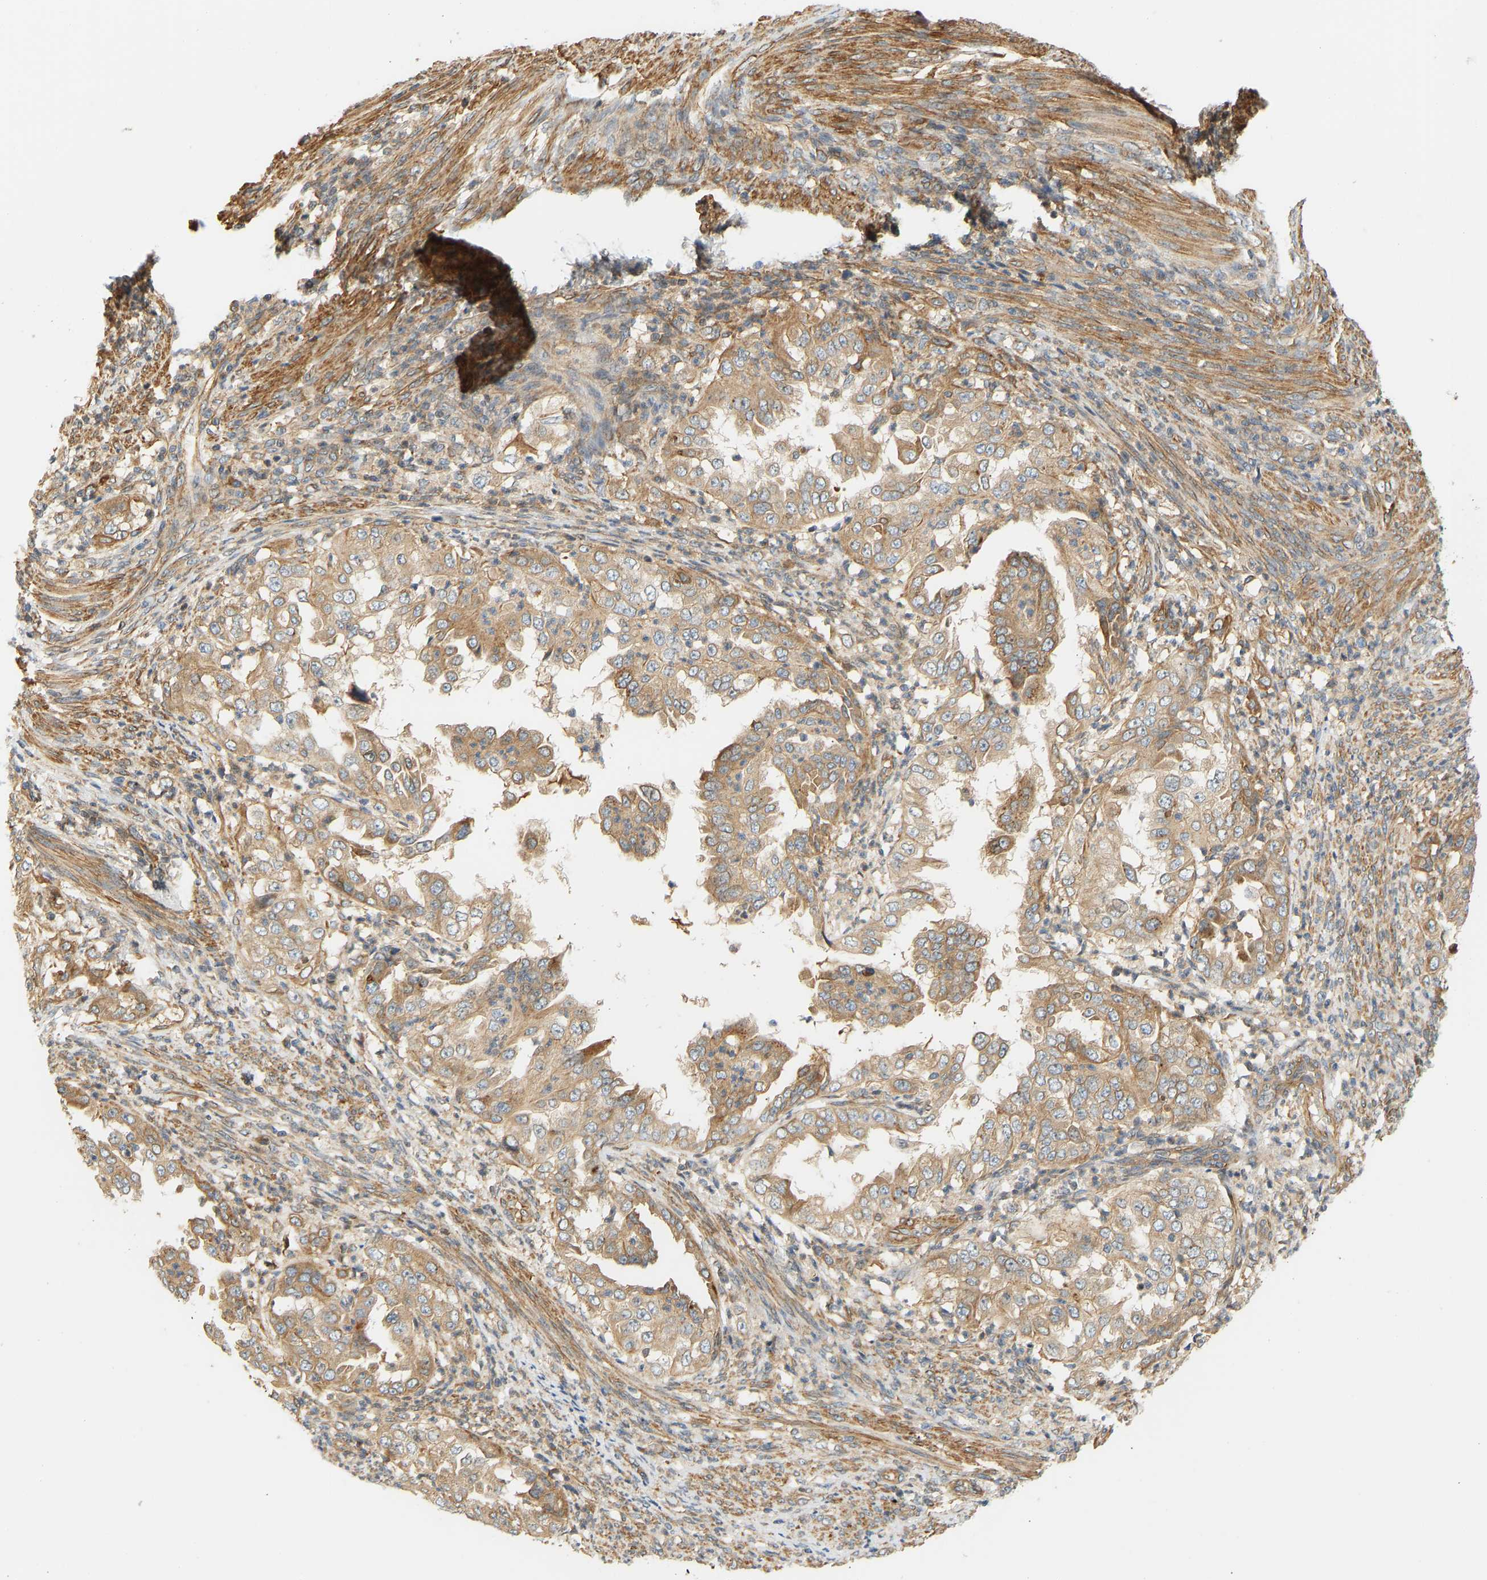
{"staining": {"intensity": "moderate", "quantity": "25%-75%", "location": "cytoplasmic/membranous"}, "tissue": "endometrial cancer", "cell_type": "Tumor cells", "image_type": "cancer", "snomed": [{"axis": "morphology", "description": "Adenocarcinoma, NOS"}, {"axis": "topography", "description": "Endometrium"}], "caption": "This histopathology image displays immunohistochemistry (IHC) staining of human endometrial adenocarcinoma, with medium moderate cytoplasmic/membranous expression in about 25%-75% of tumor cells.", "gene": "CEP57", "patient": {"sex": "female", "age": 85}}